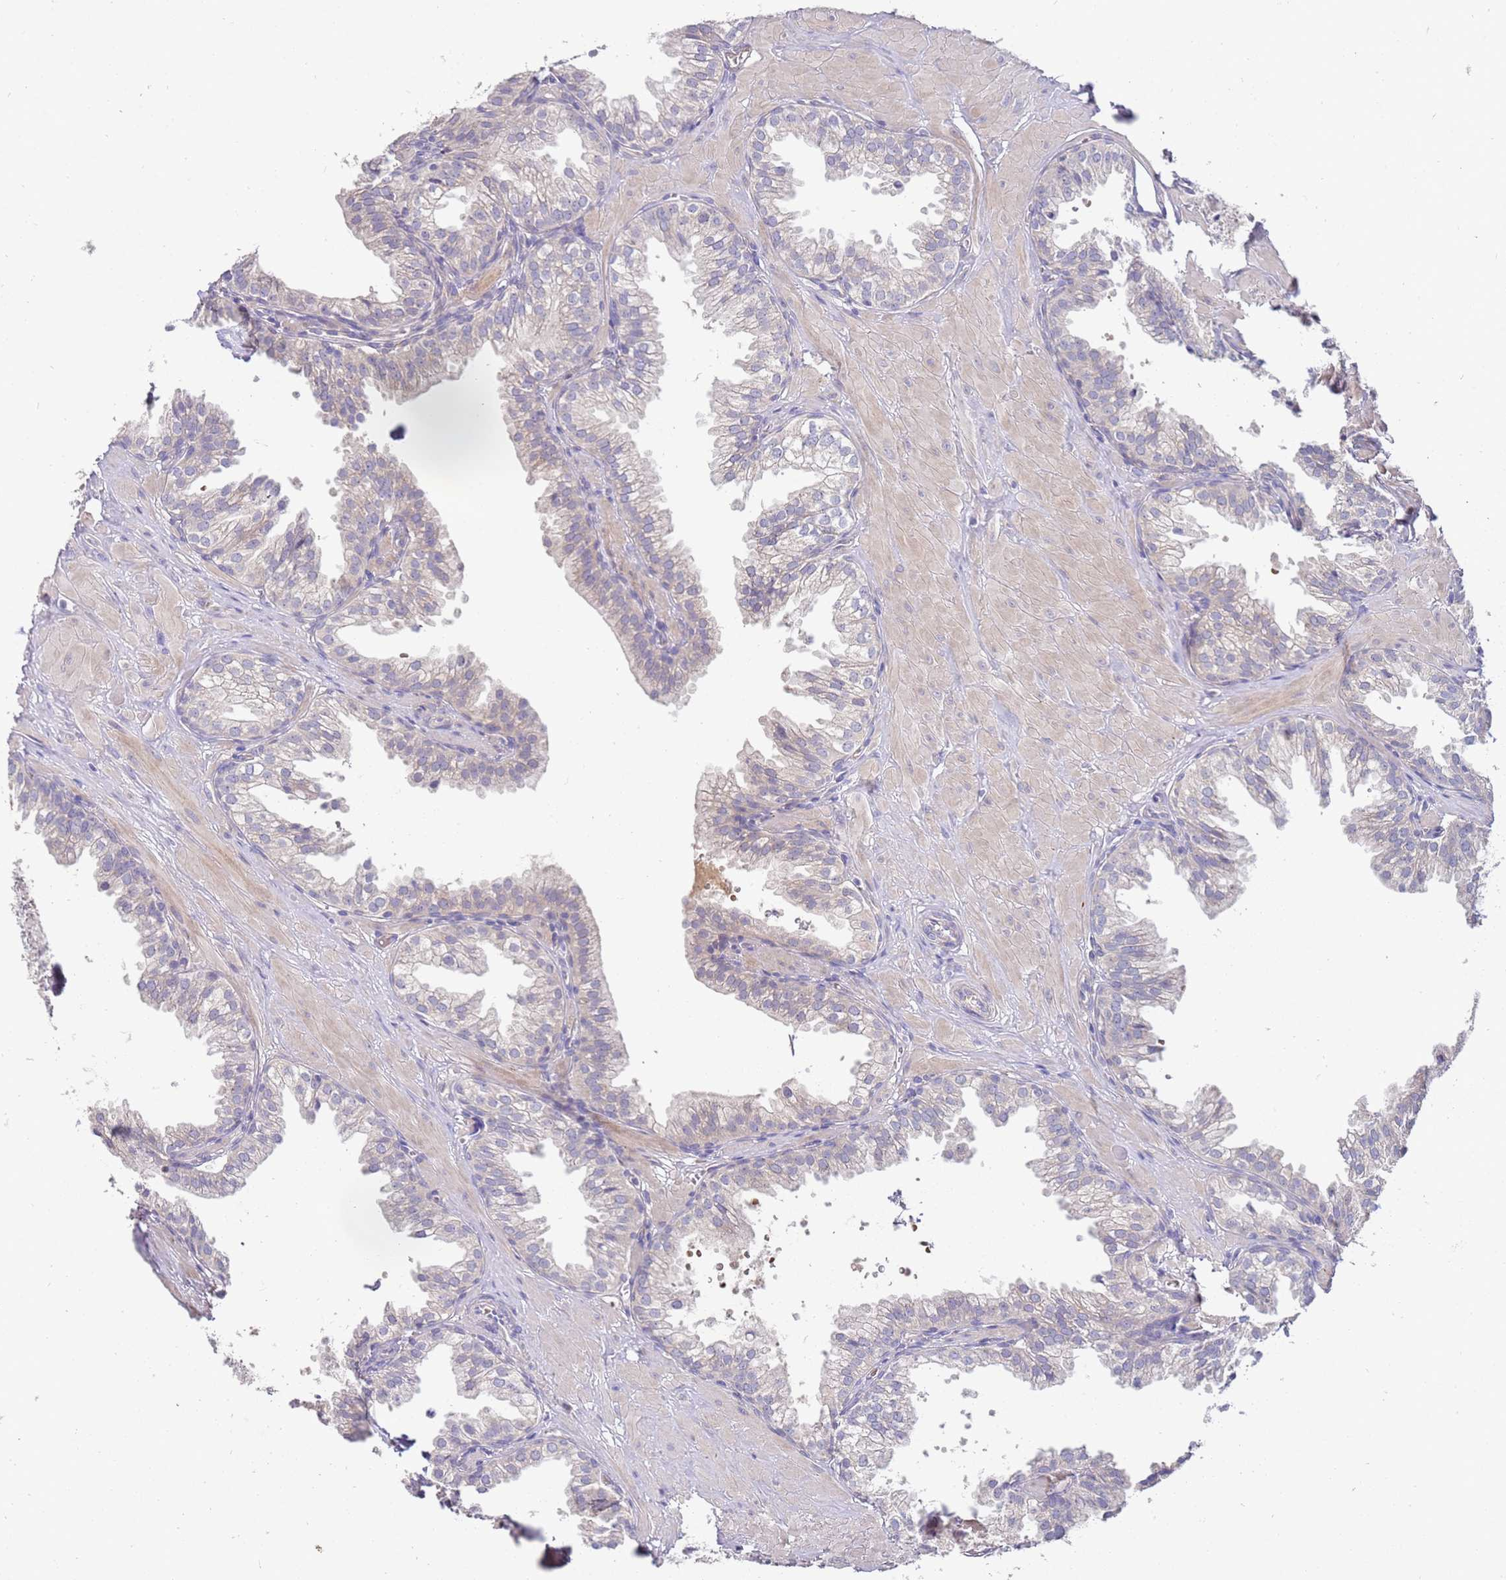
{"staining": {"intensity": "negative", "quantity": "none", "location": "none"}, "tissue": "prostate", "cell_type": "Glandular cells", "image_type": "normal", "snomed": [{"axis": "morphology", "description": "Normal tissue, NOS"}, {"axis": "topography", "description": "Prostate"}, {"axis": "topography", "description": "Peripheral nerve tissue"}], "caption": "This micrograph is of benign prostate stained with immunohistochemistry to label a protein in brown with the nuclei are counter-stained blue. There is no staining in glandular cells.", "gene": "NMUR2", "patient": {"sex": "male", "age": 55}}